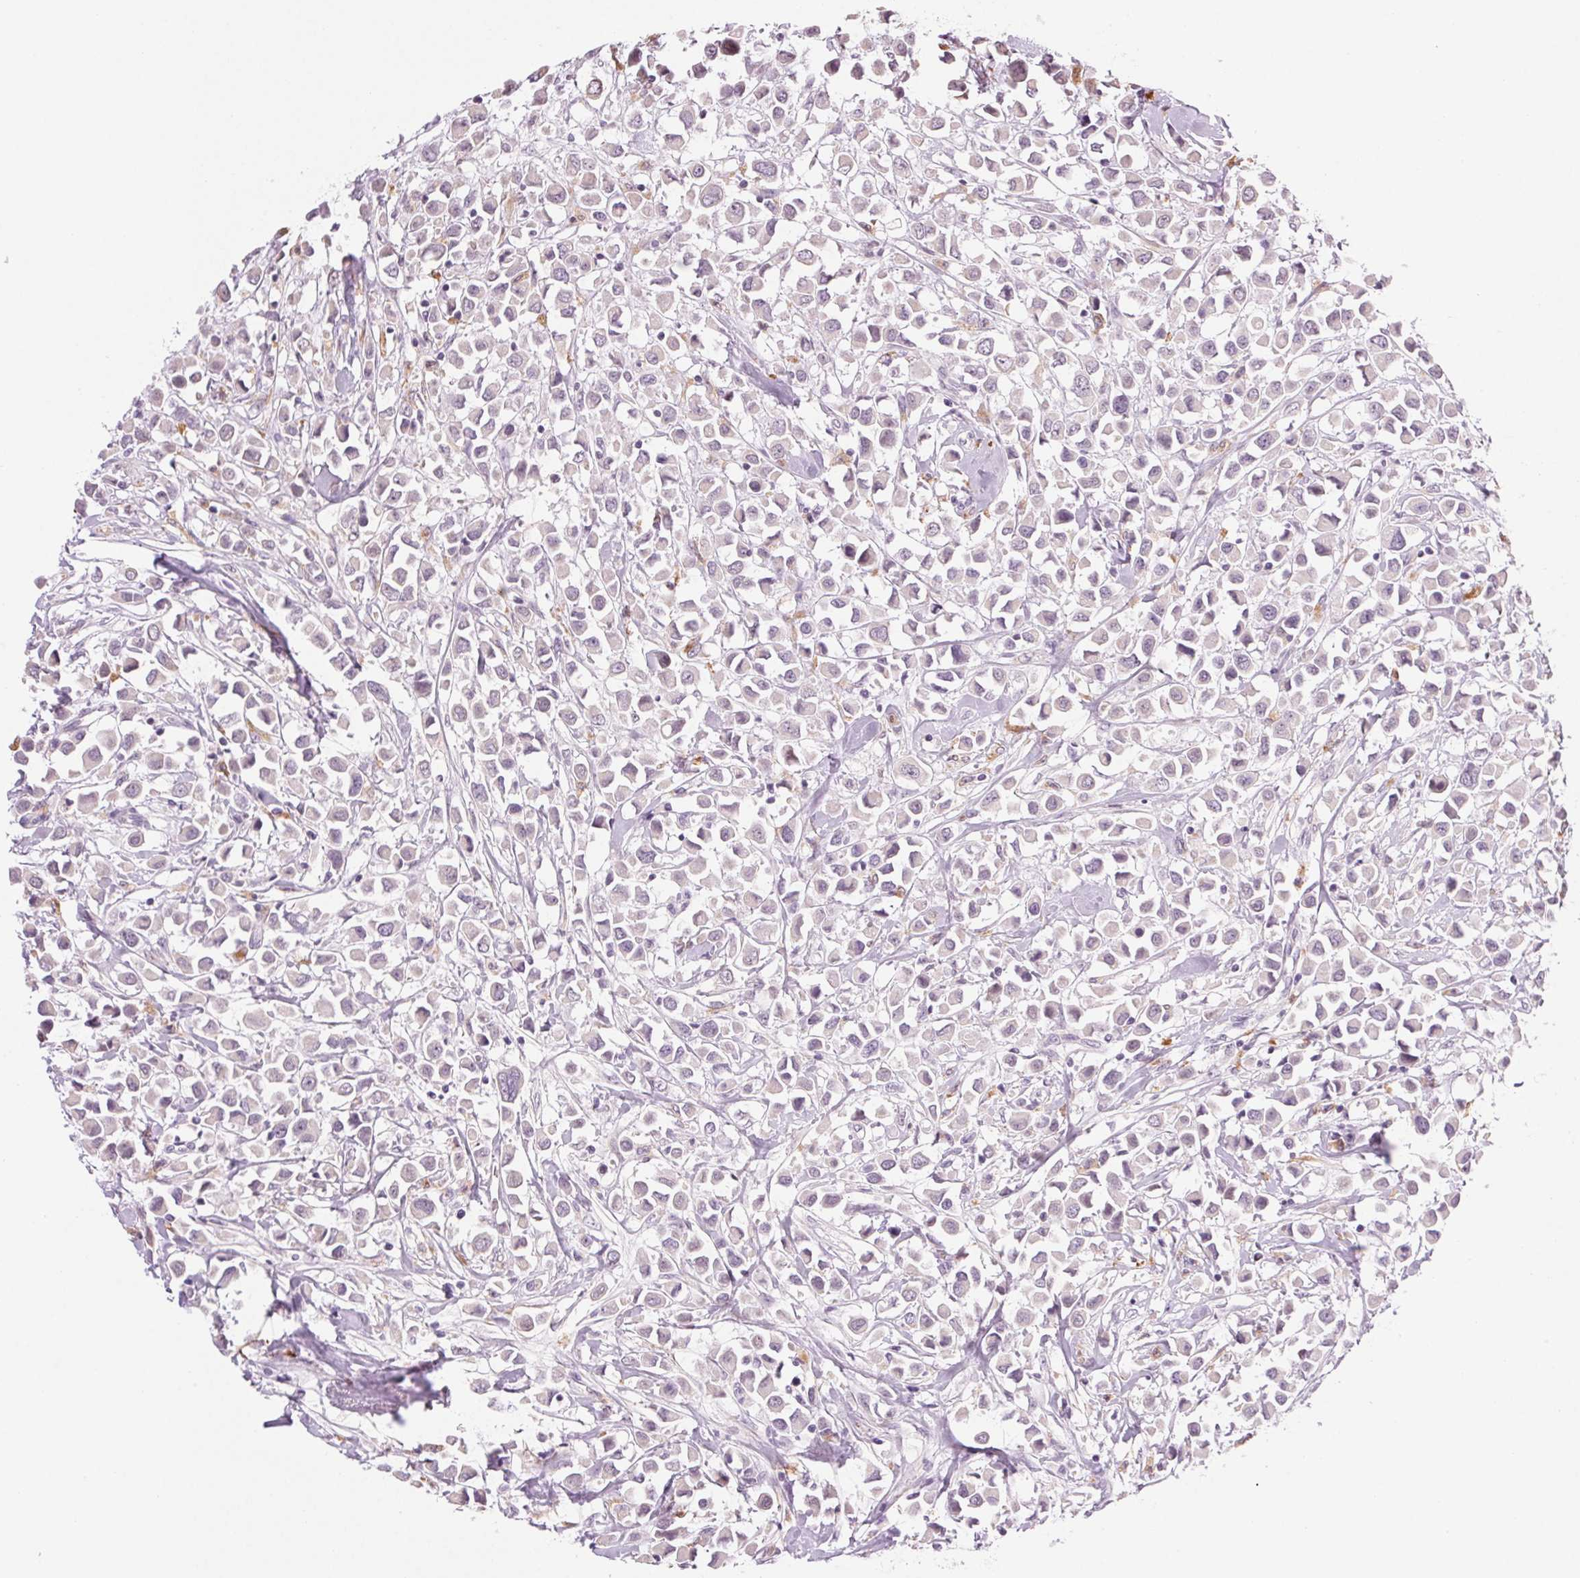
{"staining": {"intensity": "negative", "quantity": "none", "location": "none"}, "tissue": "breast cancer", "cell_type": "Tumor cells", "image_type": "cancer", "snomed": [{"axis": "morphology", "description": "Duct carcinoma"}, {"axis": "topography", "description": "Breast"}], "caption": "Human intraductal carcinoma (breast) stained for a protein using immunohistochemistry (IHC) exhibits no expression in tumor cells.", "gene": "MPO", "patient": {"sex": "female", "age": 61}}